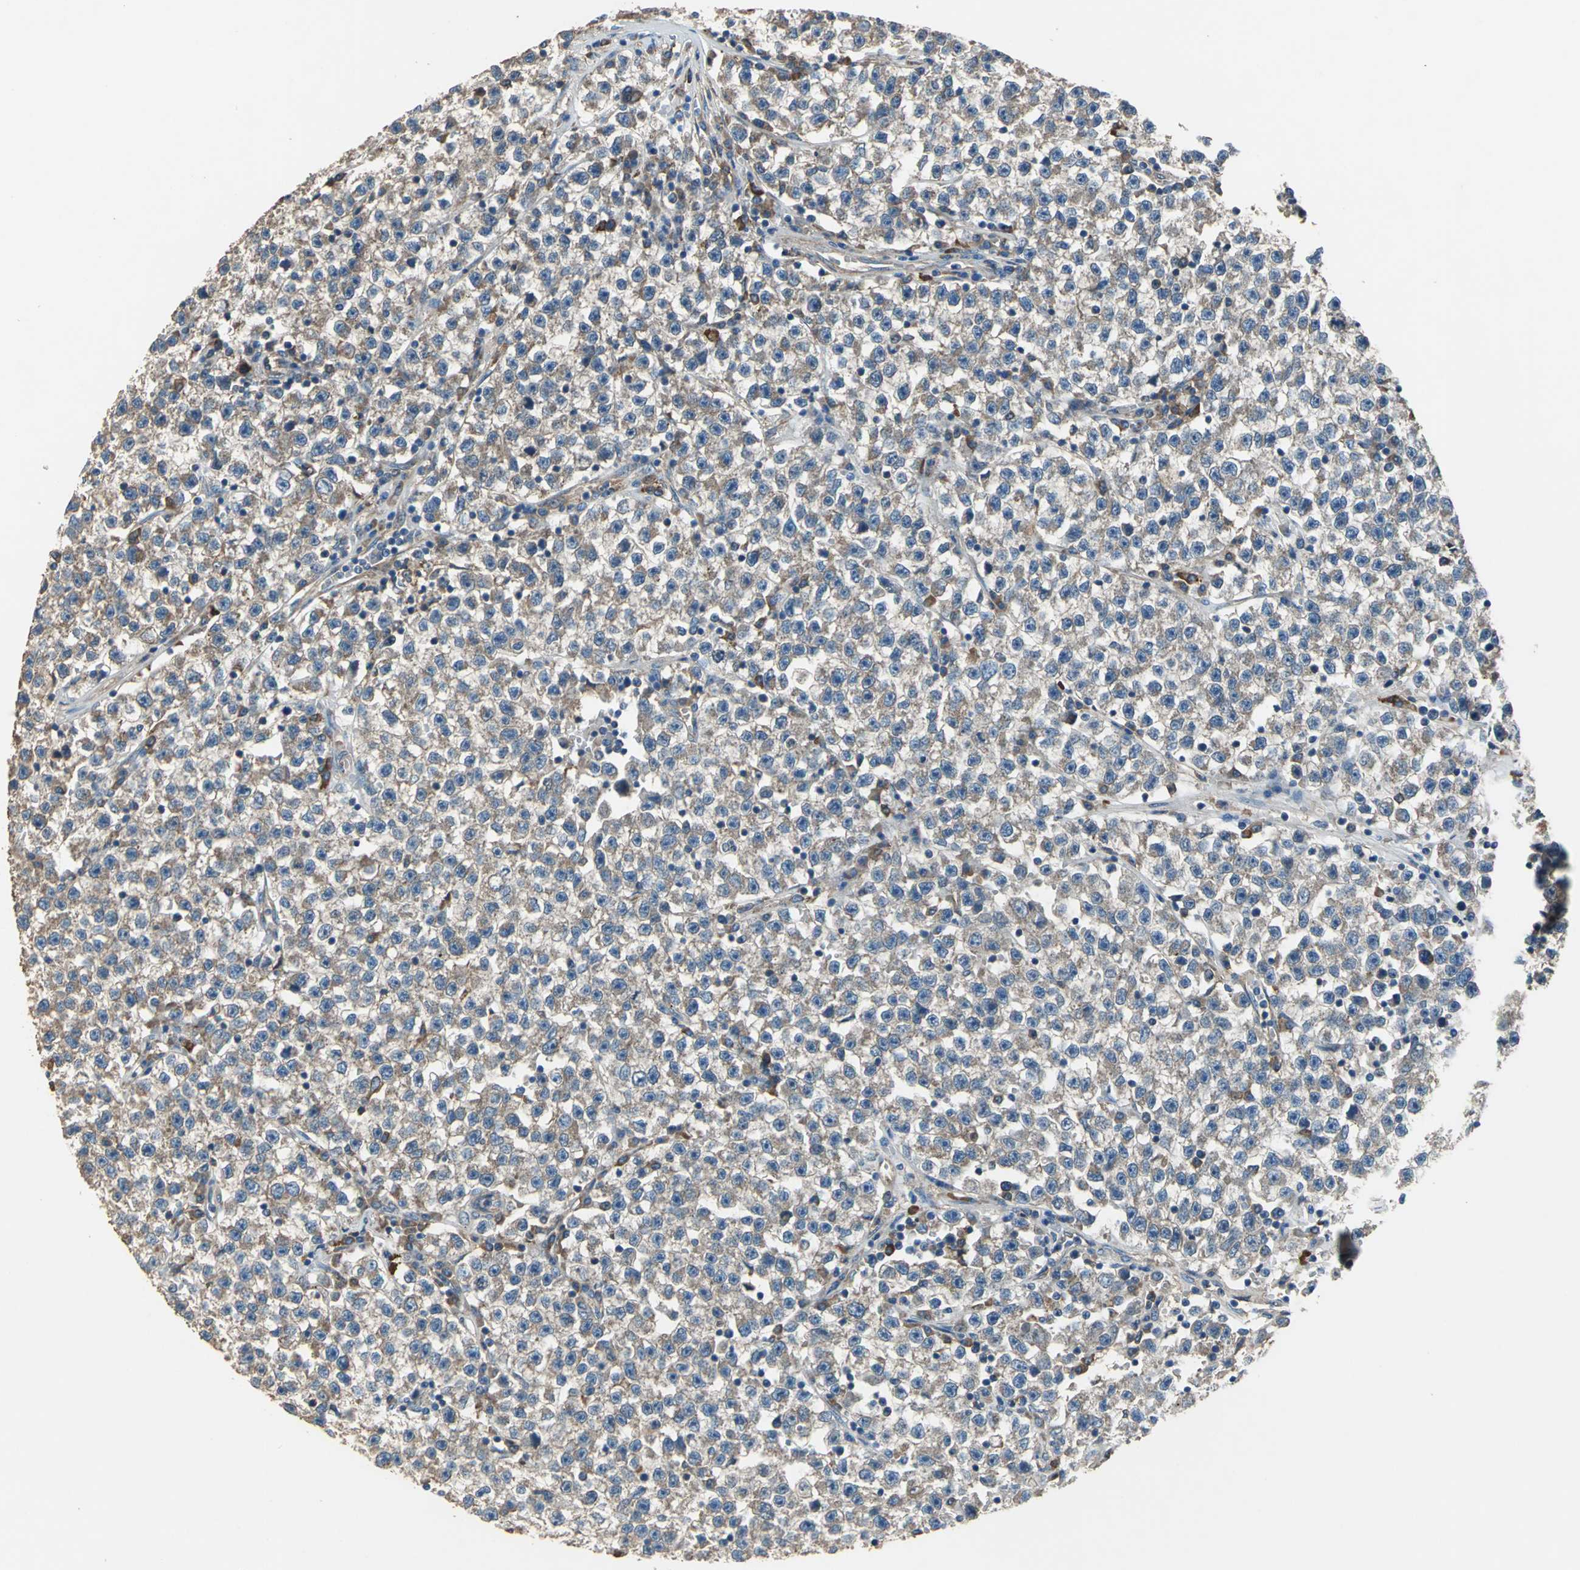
{"staining": {"intensity": "moderate", "quantity": ">75%", "location": "cytoplasmic/membranous"}, "tissue": "testis cancer", "cell_type": "Tumor cells", "image_type": "cancer", "snomed": [{"axis": "morphology", "description": "Seminoma, NOS"}, {"axis": "topography", "description": "Testis"}], "caption": "Moderate cytoplasmic/membranous expression for a protein is present in approximately >75% of tumor cells of testis cancer (seminoma) using IHC.", "gene": "HEPH", "patient": {"sex": "male", "age": 22}}